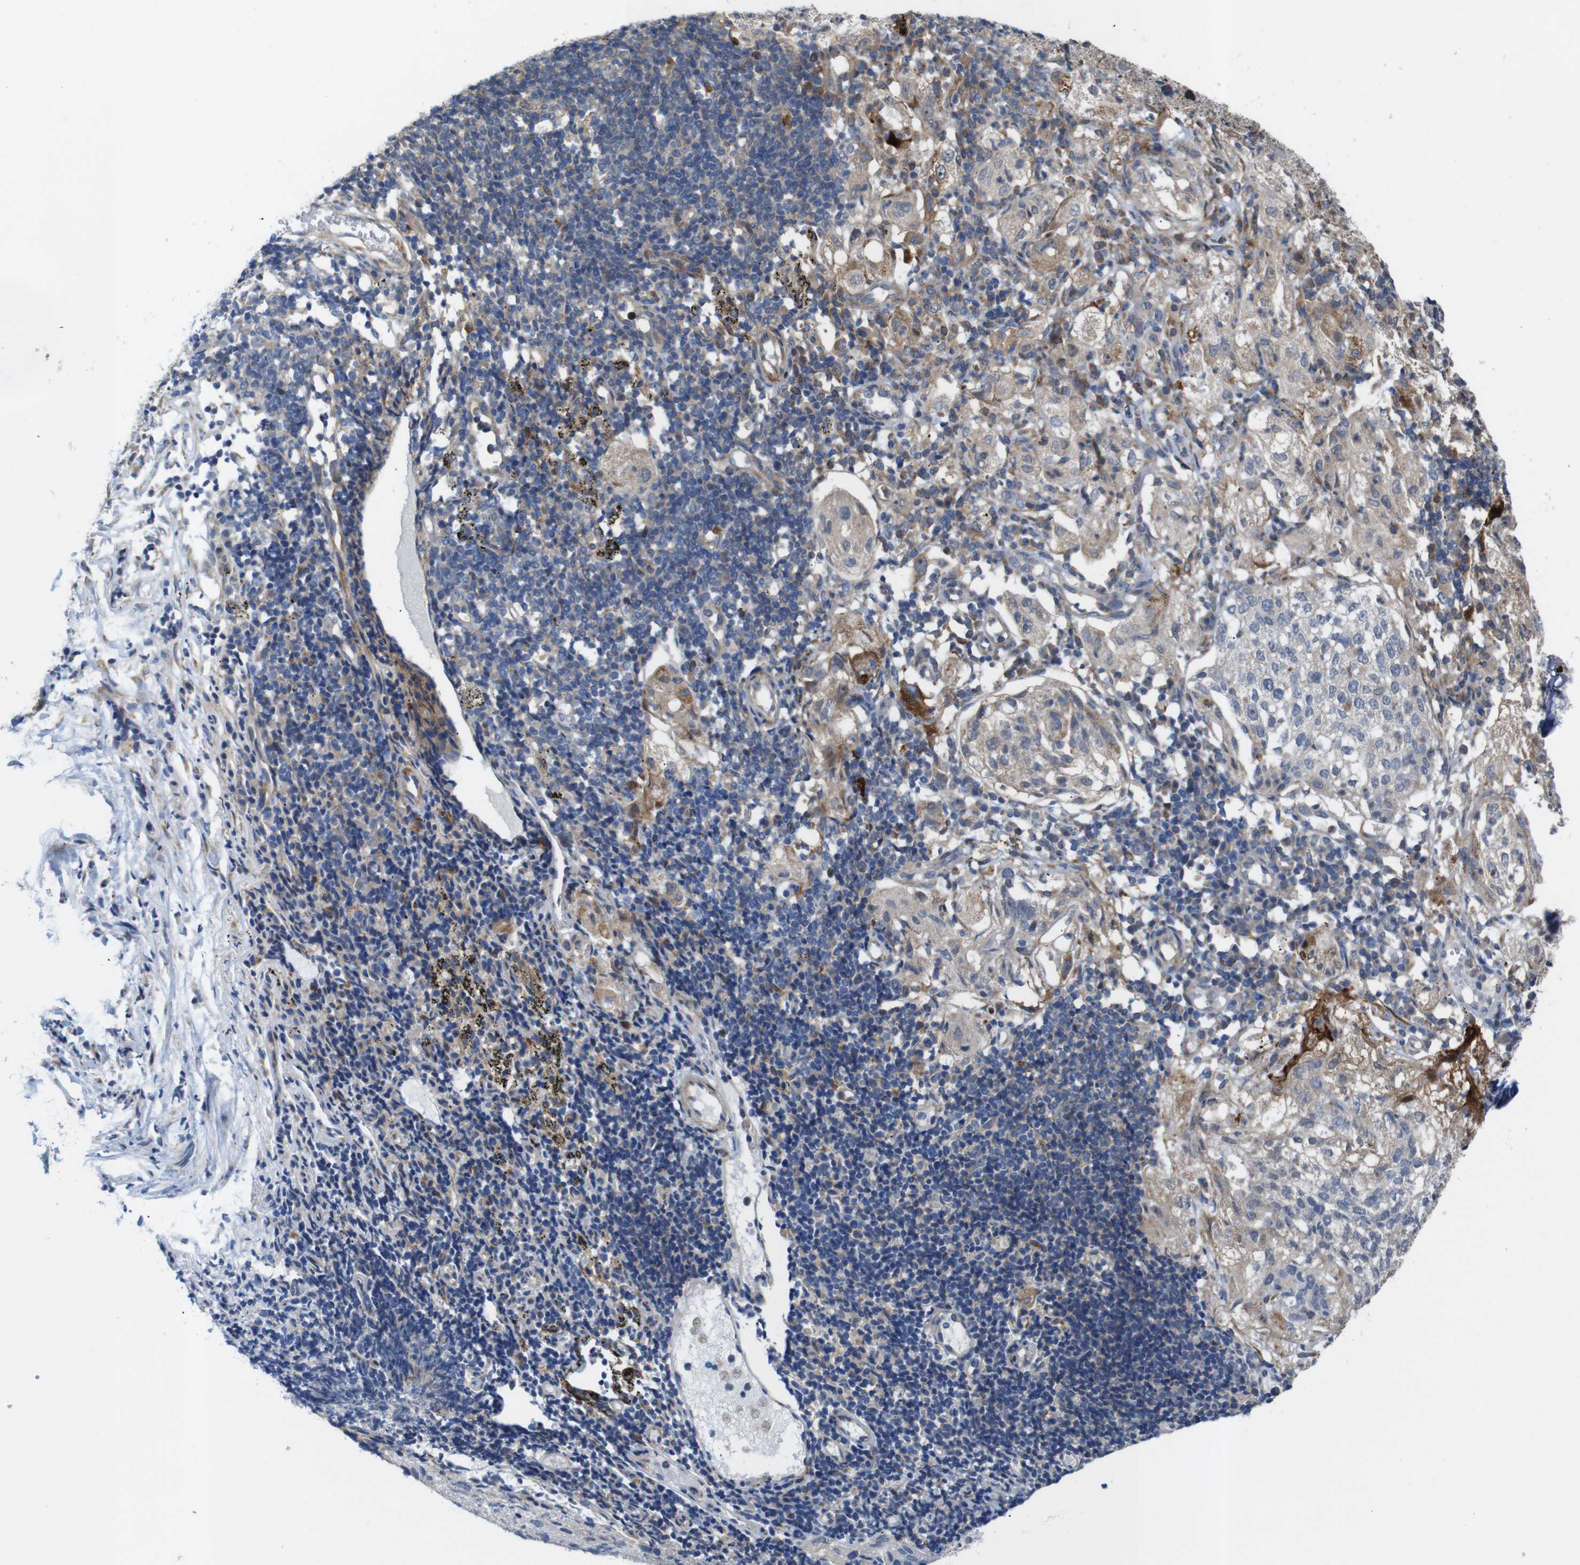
{"staining": {"intensity": "weak", "quantity": ">75%", "location": "cytoplasmic/membranous"}, "tissue": "lung cancer", "cell_type": "Tumor cells", "image_type": "cancer", "snomed": [{"axis": "morphology", "description": "Inflammation, NOS"}, {"axis": "morphology", "description": "Squamous cell carcinoma, NOS"}, {"axis": "topography", "description": "Lymph node"}, {"axis": "topography", "description": "Soft tissue"}, {"axis": "topography", "description": "Lung"}], "caption": "Squamous cell carcinoma (lung) stained for a protein (brown) reveals weak cytoplasmic/membranous positive expression in approximately >75% of tumor cells.", "gene": "P3H2", "patient": {"sex": "male", "age": 66}}